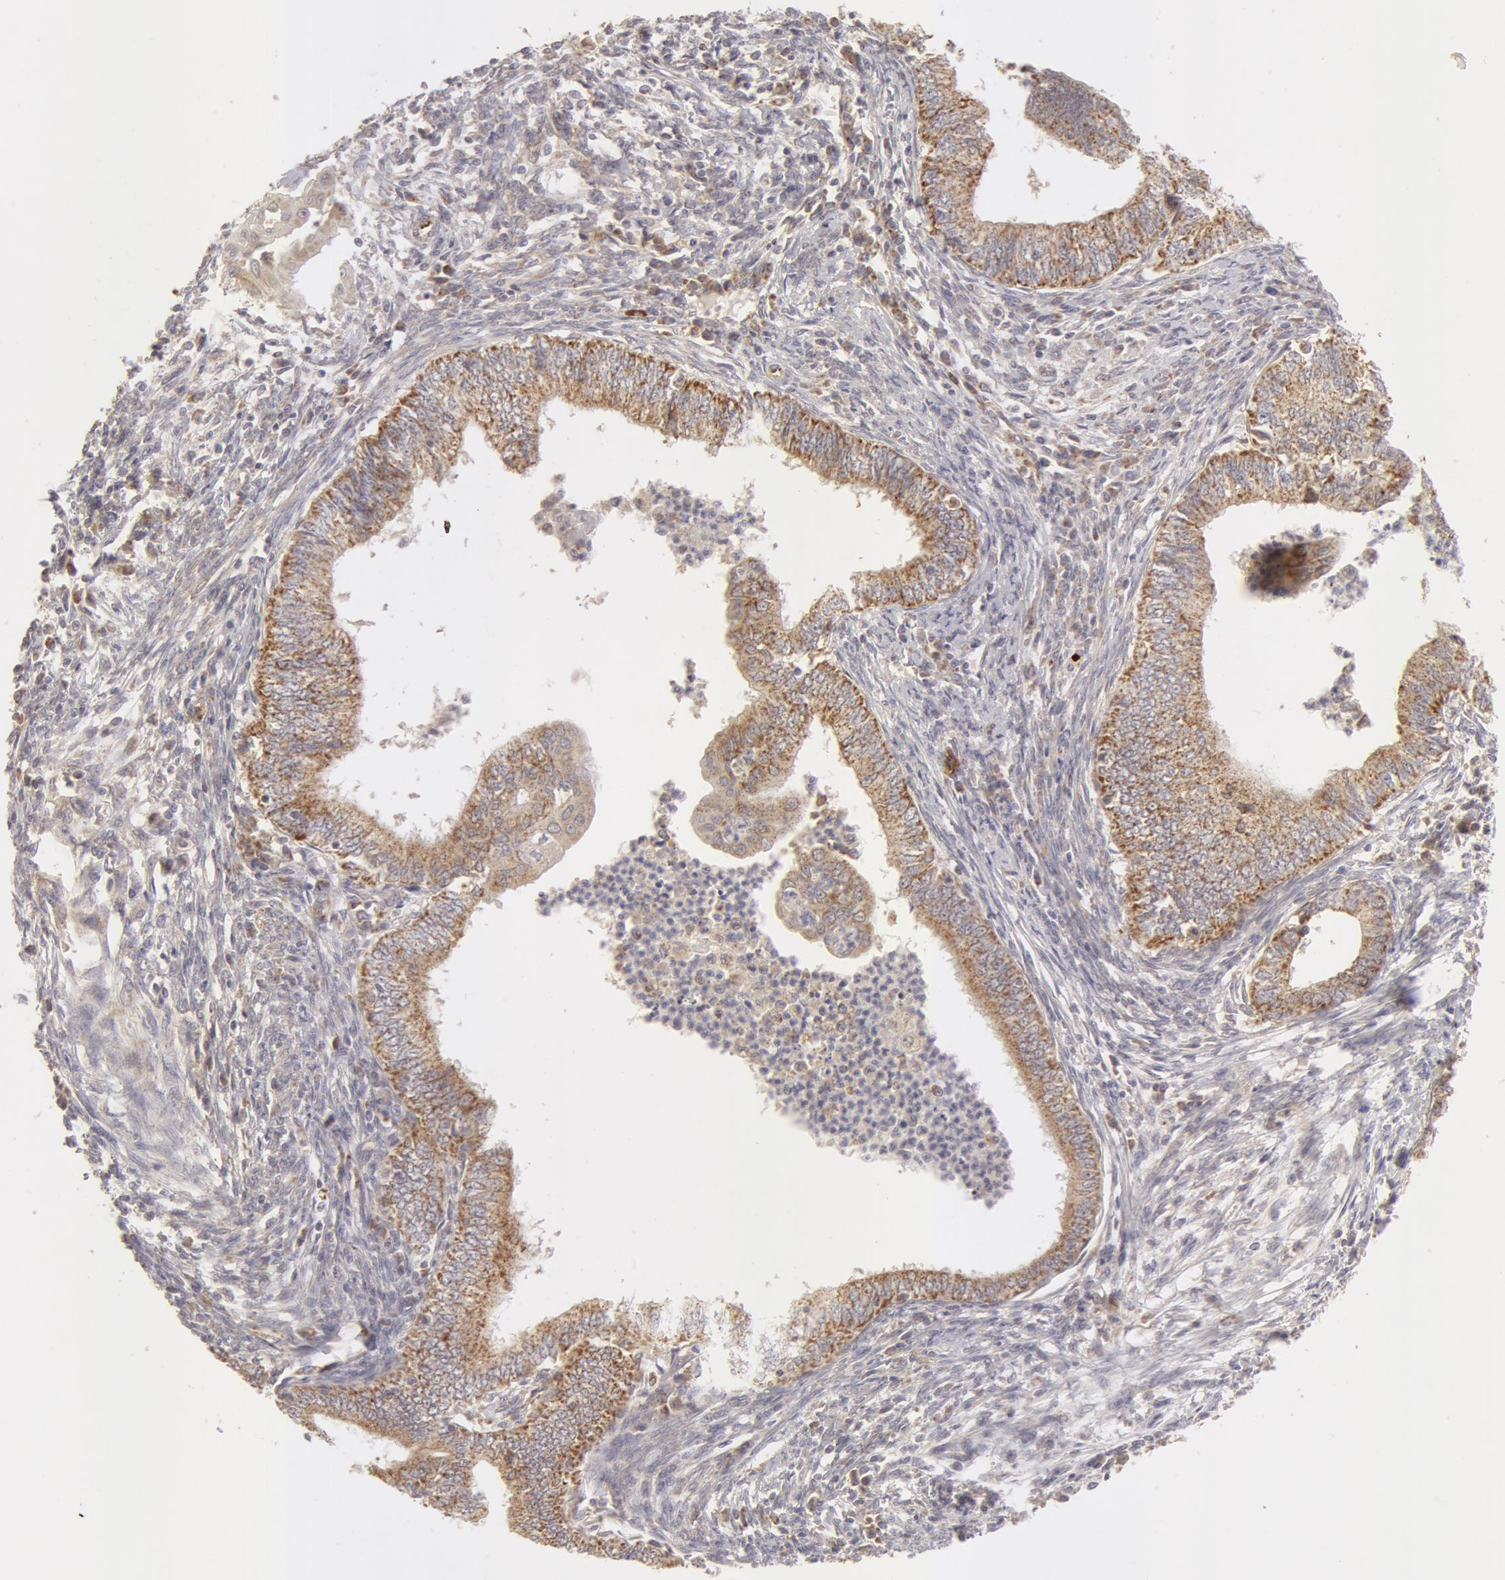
{"staining": {"intensity": "weak", "quantity": "25%-75%", "location": "cytoplasmic/membranous"}, "tissue": "endometrial cancer", "cell_type": "Tumor cells", "image_type": "cancer", "snomed": [{"axis": "morphology", "description": "Adenocarcinoma, NOS"}, {"axis": "topography", "description": "Endometrium"}], "caption": "DAB immunohistochemical staining of human endometrial adenocarcinoma demonstrates weak cytoplasmic/membranous protein staining in about 25%-75% of tumor cells. (DAB (3,3'-diaminobenzidine) = brown stain, brightfield microscopy at high magnification).", "gene": "ADPRH", "patient": {"sex": "female", "age": 66}}